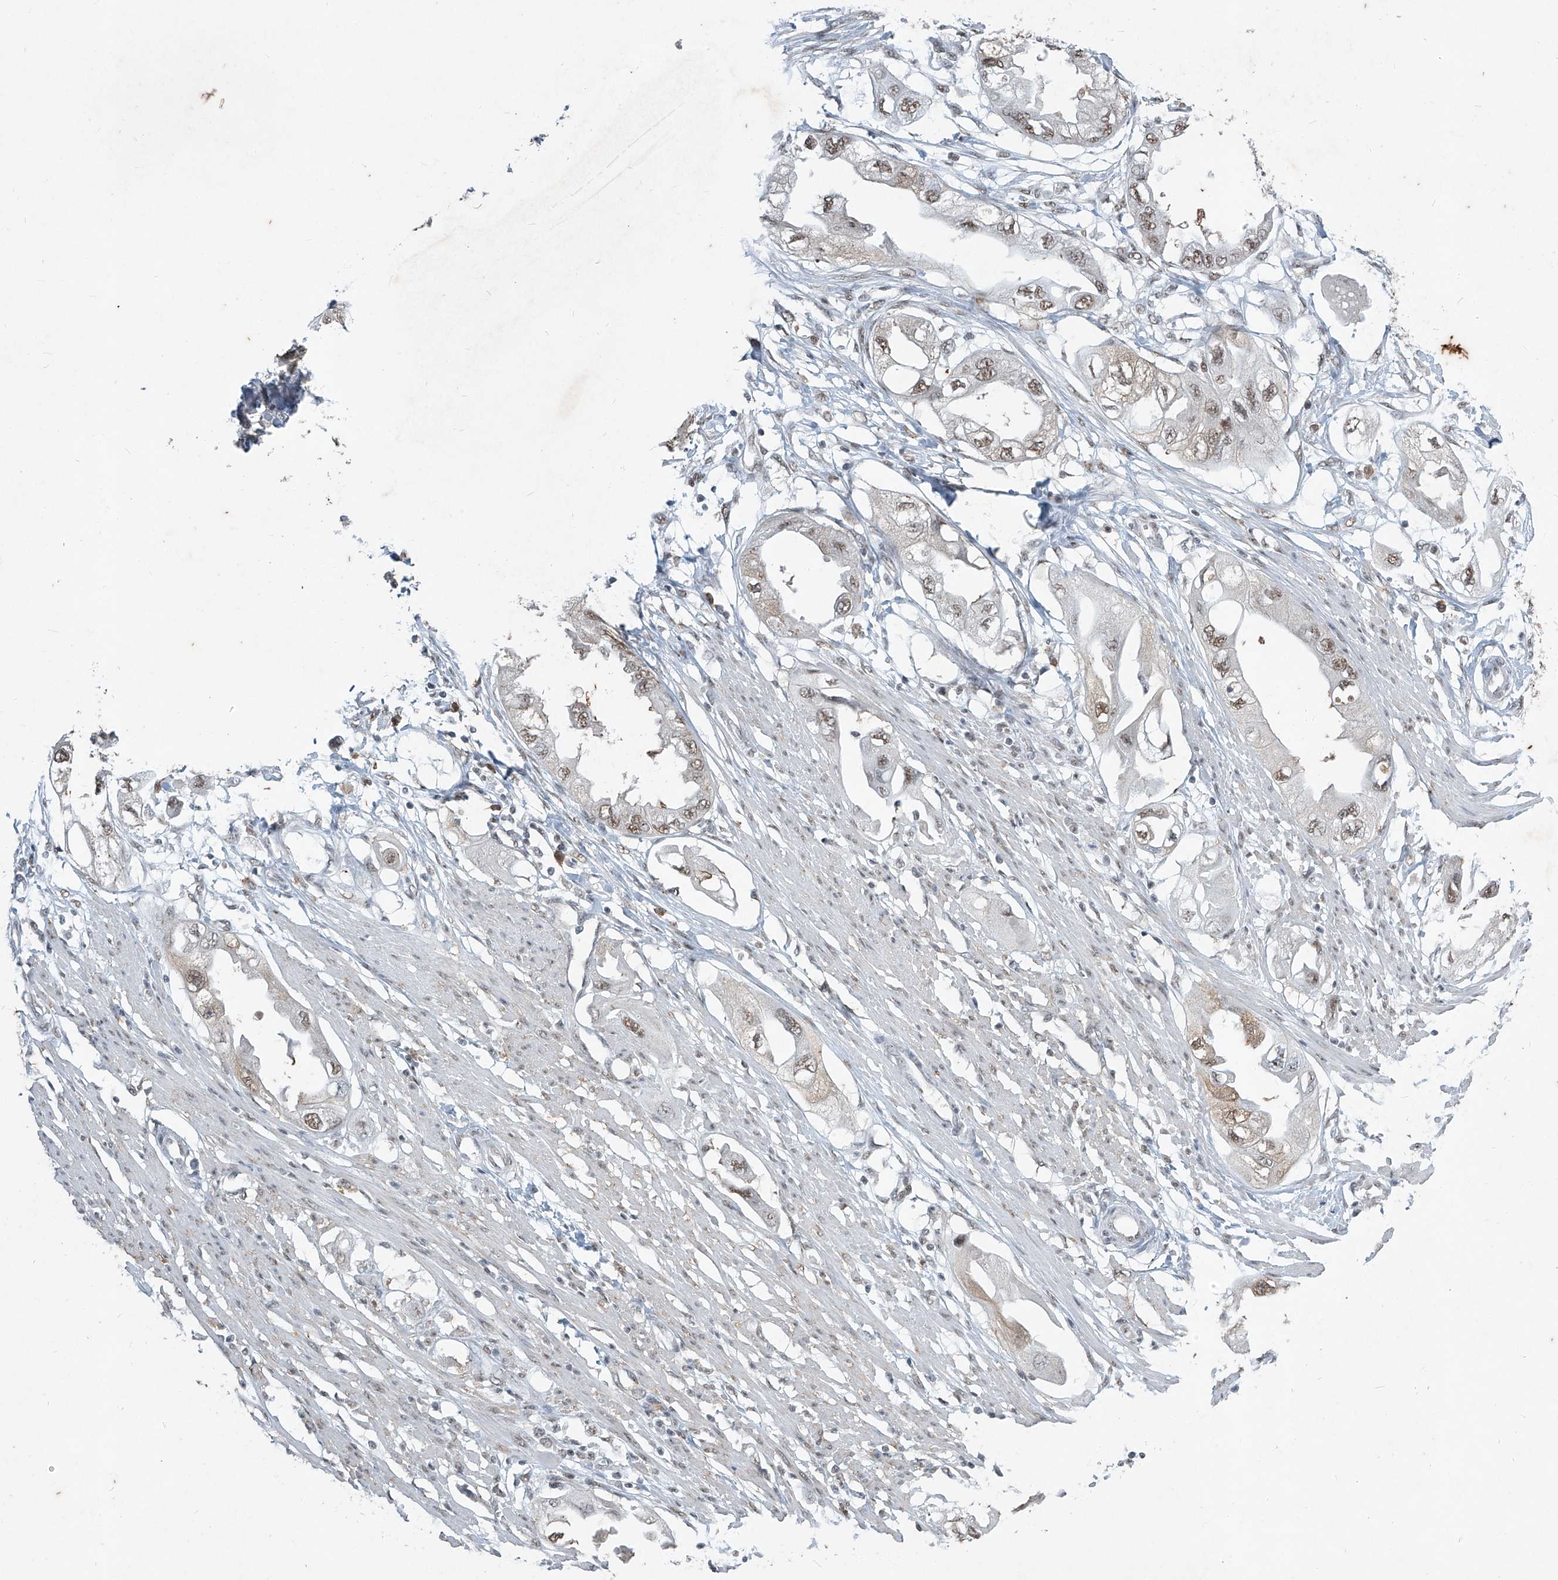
{"staining": {"intensity": "weak", "quantity": ">75%", "location": "nuclear"}, "tissue": "endometrial cancer", "cell_type": "Tumor cells", "image_type": "cancer", "snomed": [{"axis": "morphology", "description": "Adenocarcinoma, NOS"}, {"axis": "topography", "description": "Endometrium"}], "caption": "IHC micrograph of human endometrial cancer (adenocarcinoma) stained for a protein (brown), which demonstrates low levels of weak nuclear staining in approximately >75% of tumor cells.", "gene": "TFEC", "patient": {"sex": "female", "age": 67}}